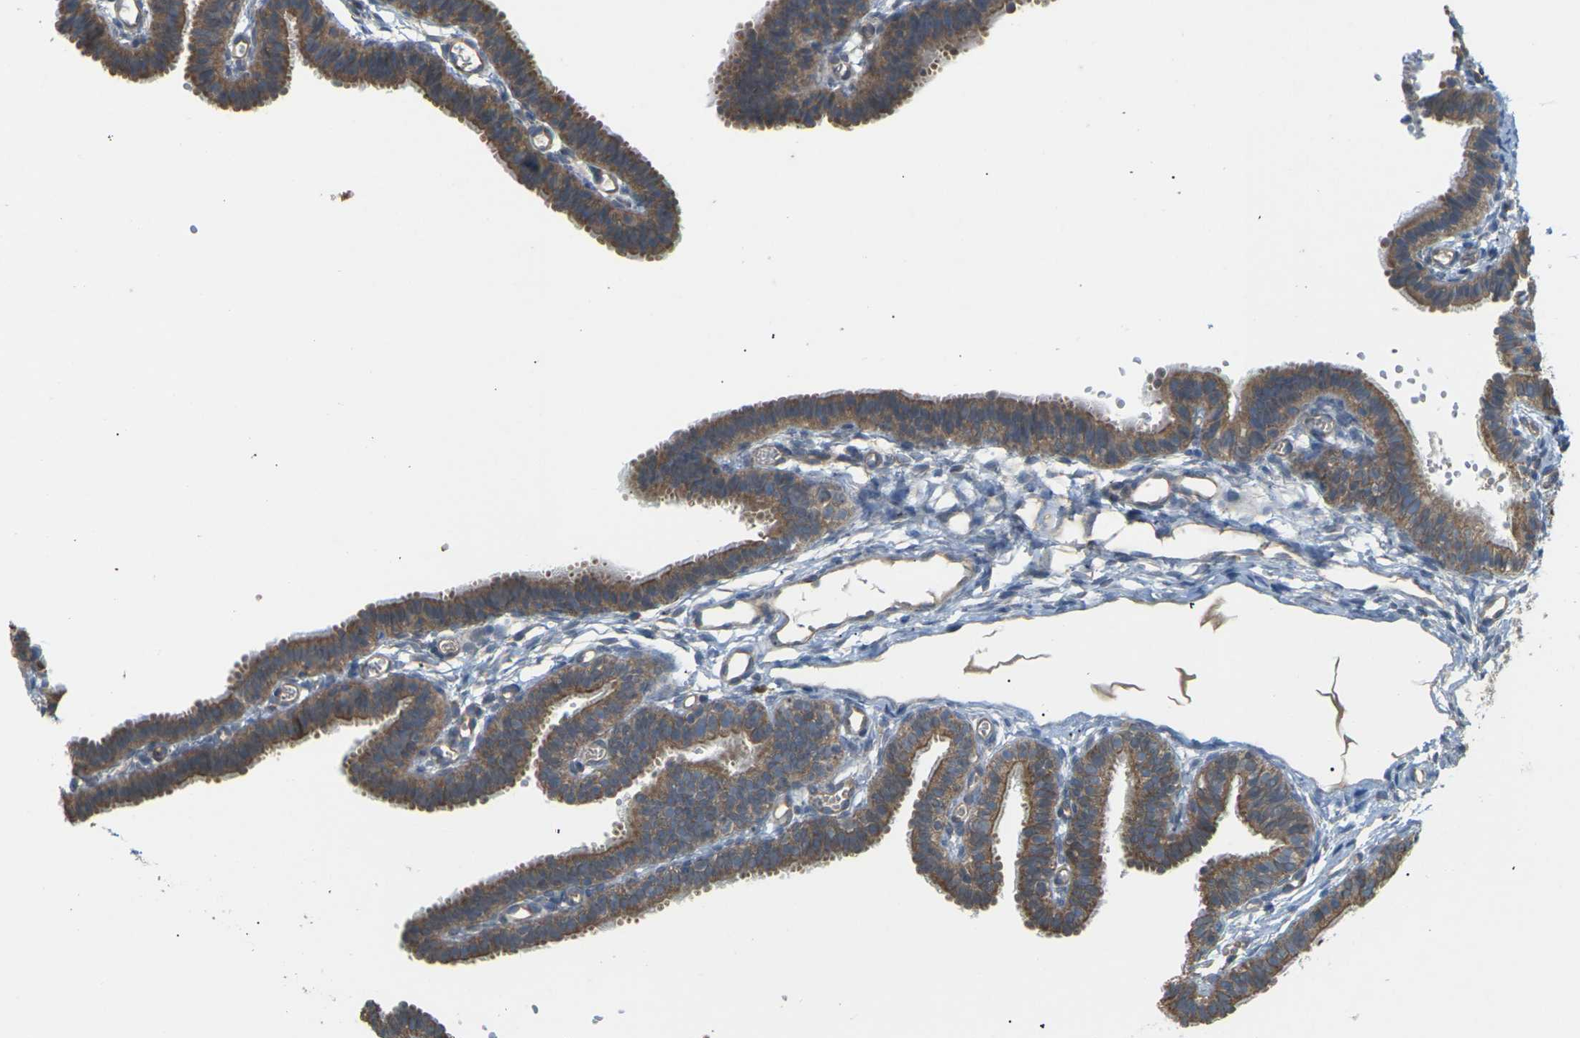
{"staining": {"intensity": "moderate", "quantity": ">75%", "location": "cytoplasmic/membranous"}, "tissue": "fallopian tube", "cell_type": "Glandular cells", "image_type": "normal", "snomed": [{"axis": "morphology", "description": "Normal tissue, NOS"}, {"axis": "topography", "description": "Fallopian tube"}, {"axis": "topography", "description": "Placenta"}], "caption": "High-power microscopy captured an immunohistochemistry (IHC) photomicrograph of benign fallopian tube, revealing moderate cytoplasmic/membranous staining in about >75% of glandular cells.", "gene": "KSR1", "patient": {"sex": "female", "age": 34}}